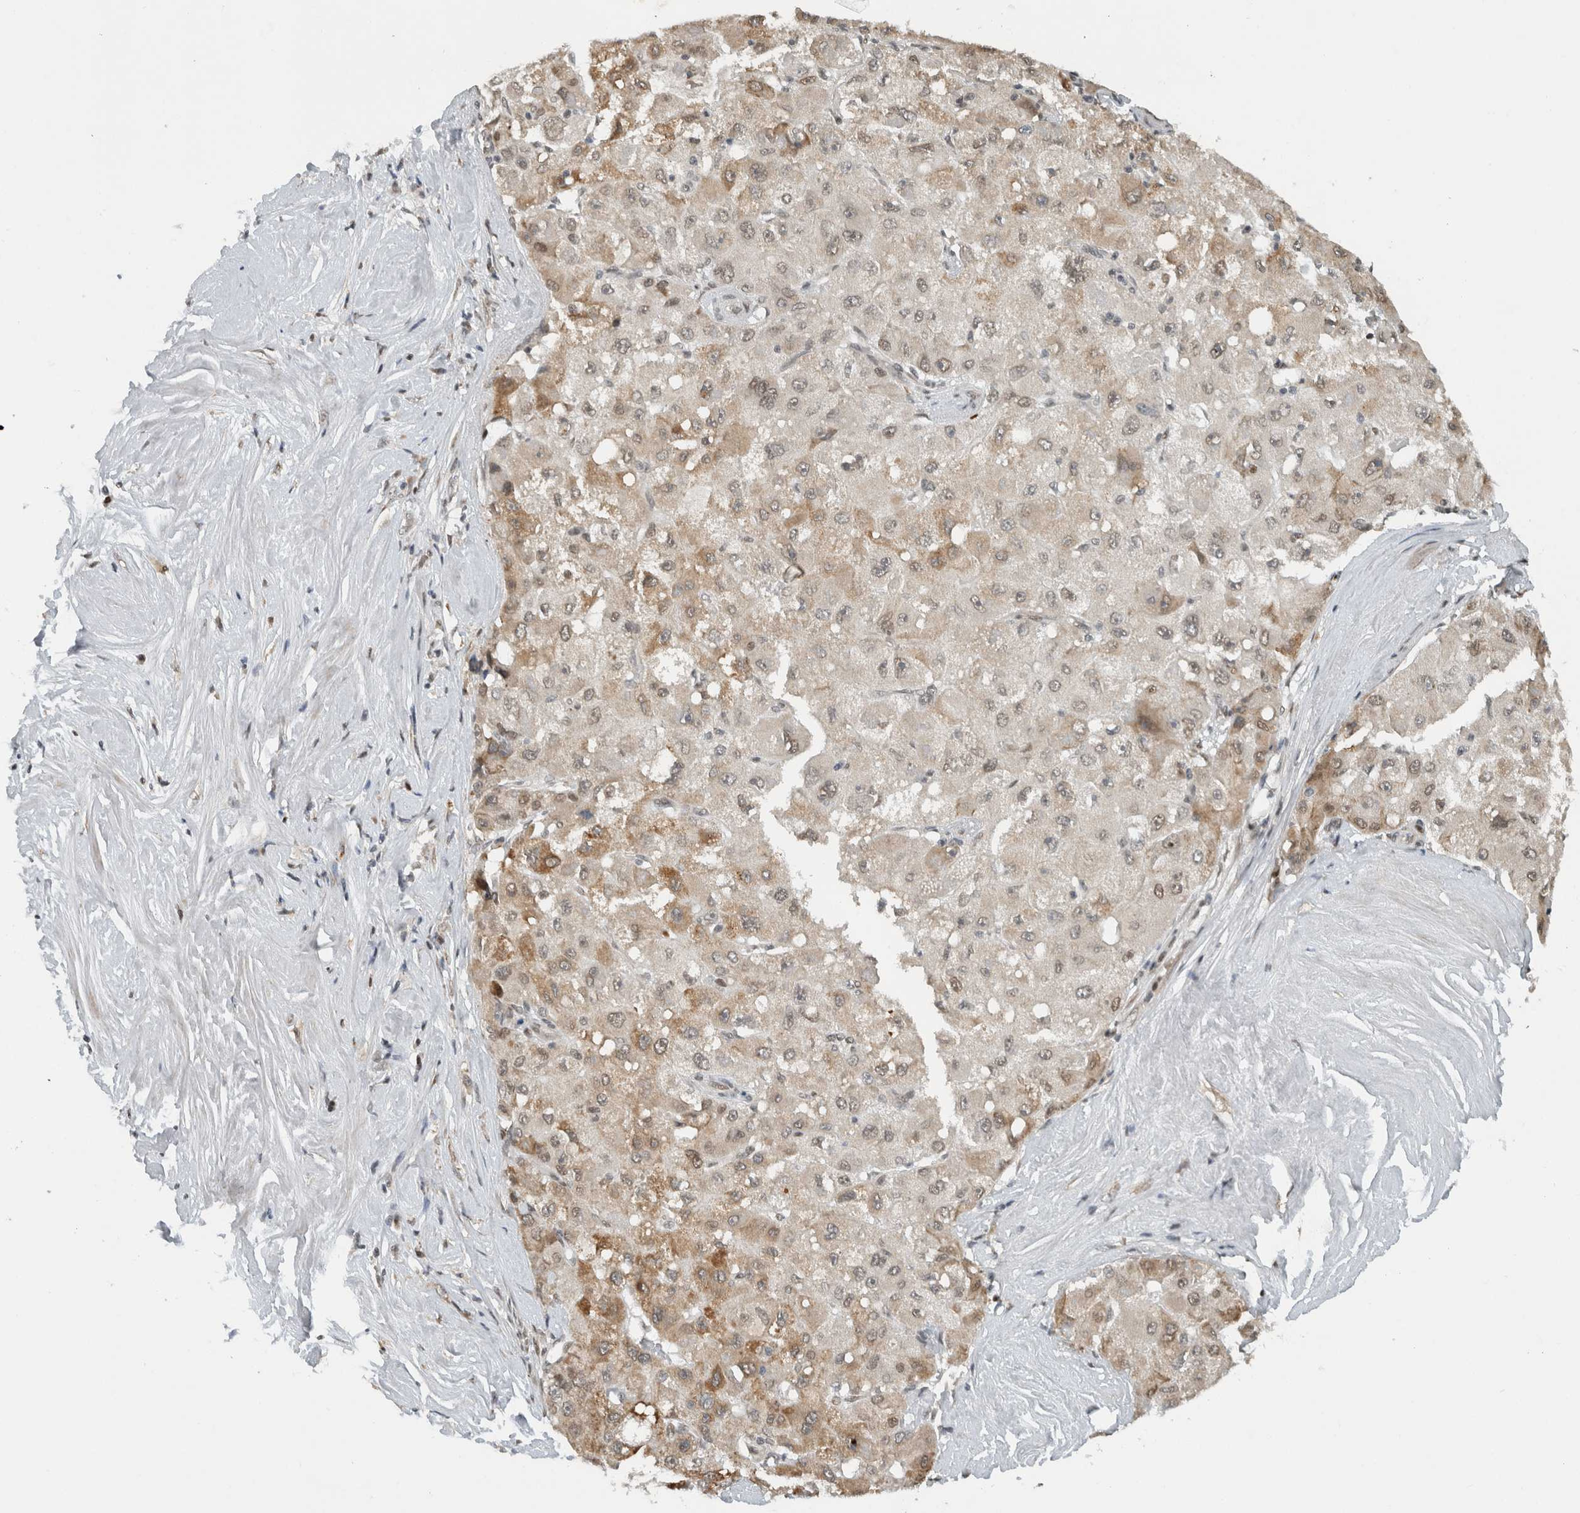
{"staining": {"intensity": "weak", "quantity": ">75%", "location": "cytoplasmic/membranous,nuclear"}, "tissue": "liver cancer", "cell_type": "Tumor cells", "image_type": "cancer", "snomed": [{"axis": "morphology", "description": "Carcinoma, Hepatocellular, NOS"}, {"axis": "topography", "description": "Liver"}], "caption": "The micrograph shows staining of hepatocellular carcinoma (liver), revealing weak cytoplasmic/membranous and nuclear protein staining (brown color) within tumor cells.", "gene": "HNRNPR", "patient": {"sex": "male", "age": 80}}